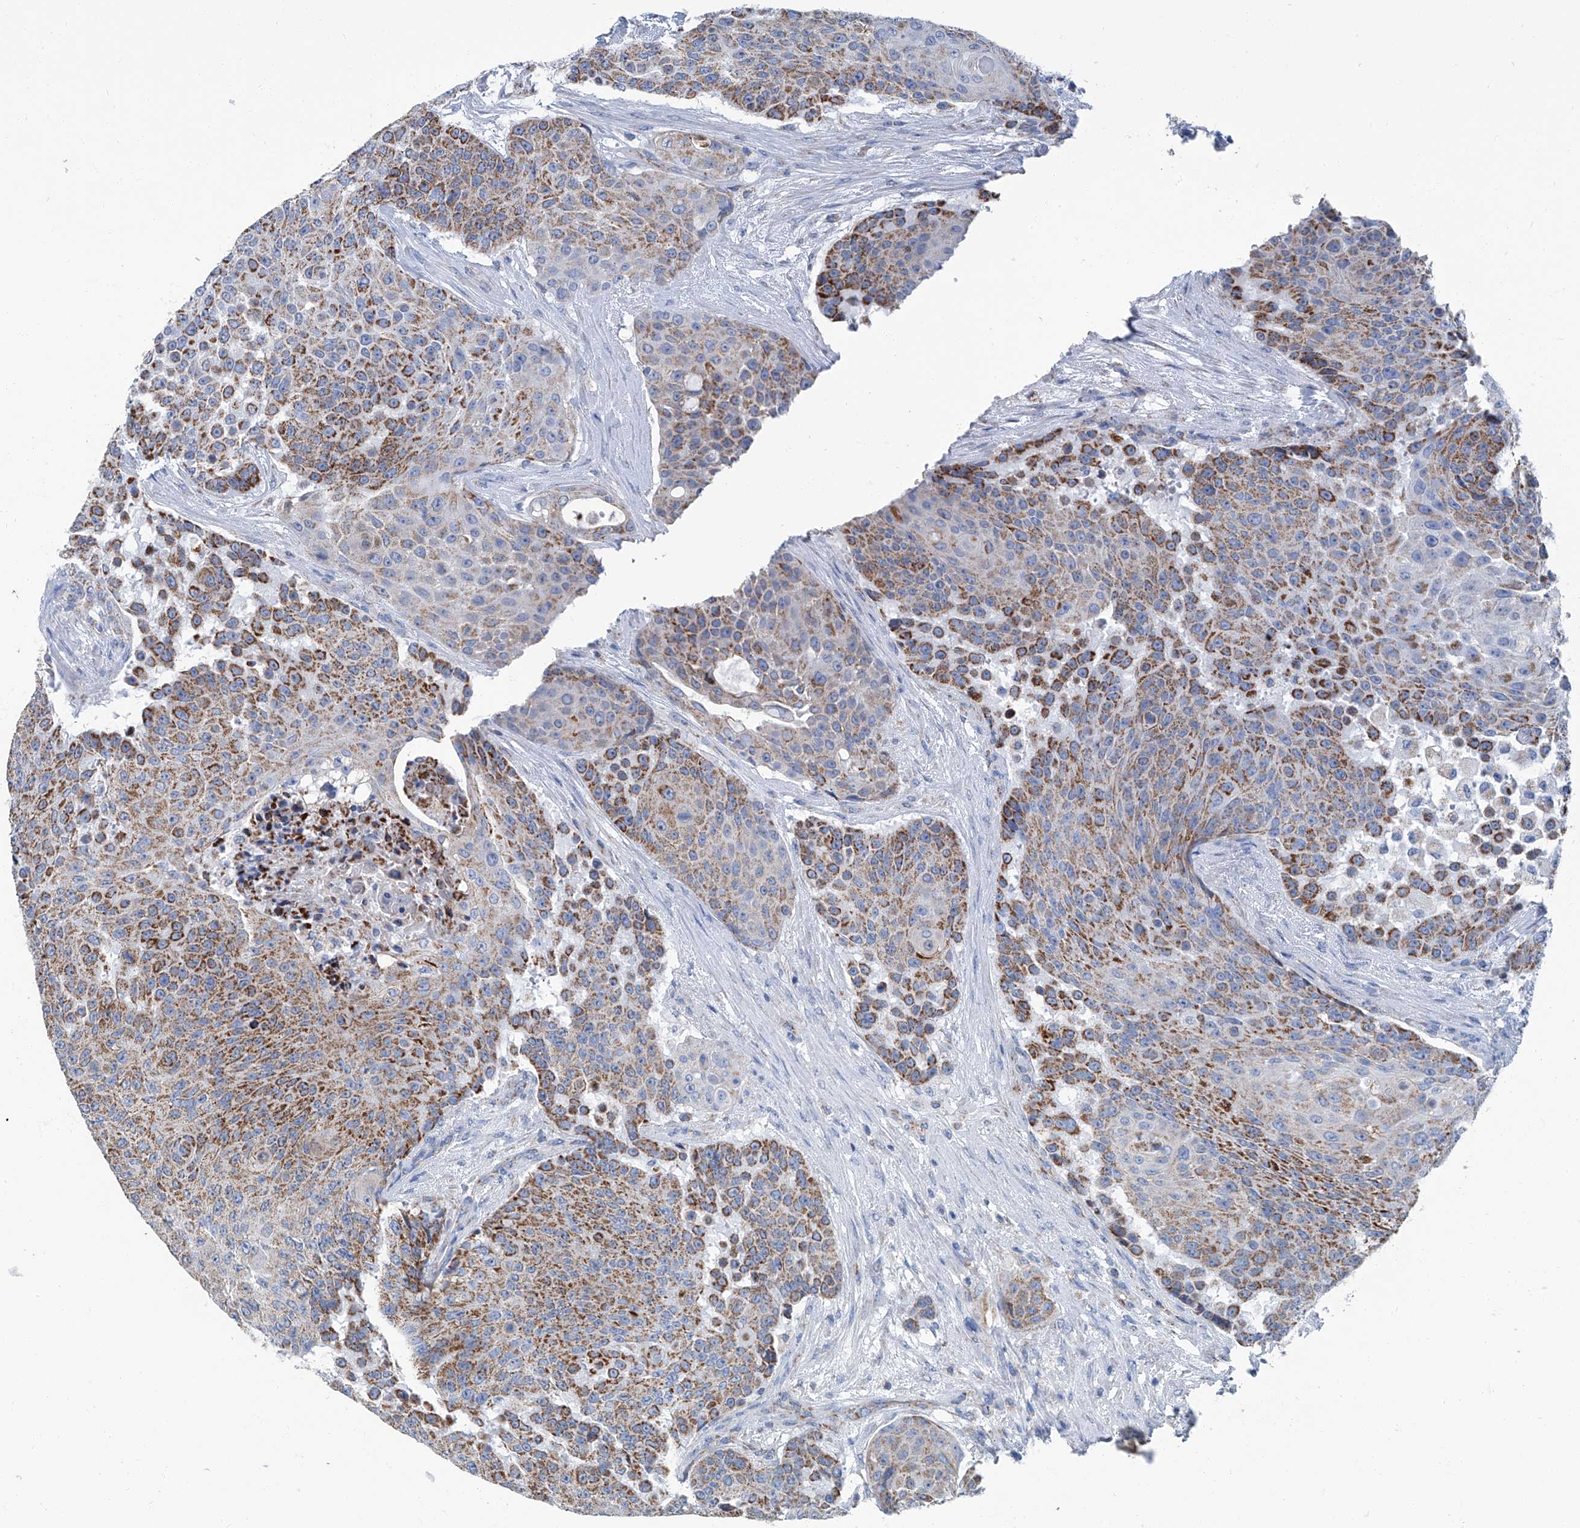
{"staining": {"intensity": "moderate", "quantity": ">75%", "location": "cytoplasmic/membranous"}, "tissue": "urothelial cancer", "cell_type": "Tumor cells", "image_type": "cancer", "snomed": [{"axis": "morphology", "description": "Urothelial carcinoma, High grade"}, {"axis": "topography", "description": "Urinary bladder"}], "caption": "Immunohistochemical staining of high-grade urothelial carcinoma reveals medium levels of moderate cytoplasmic/membranous protein expression in approximately >75% of tumor cells.", "gene": "MT-ND1", "patient": {"sex": "female", "age": 63}}